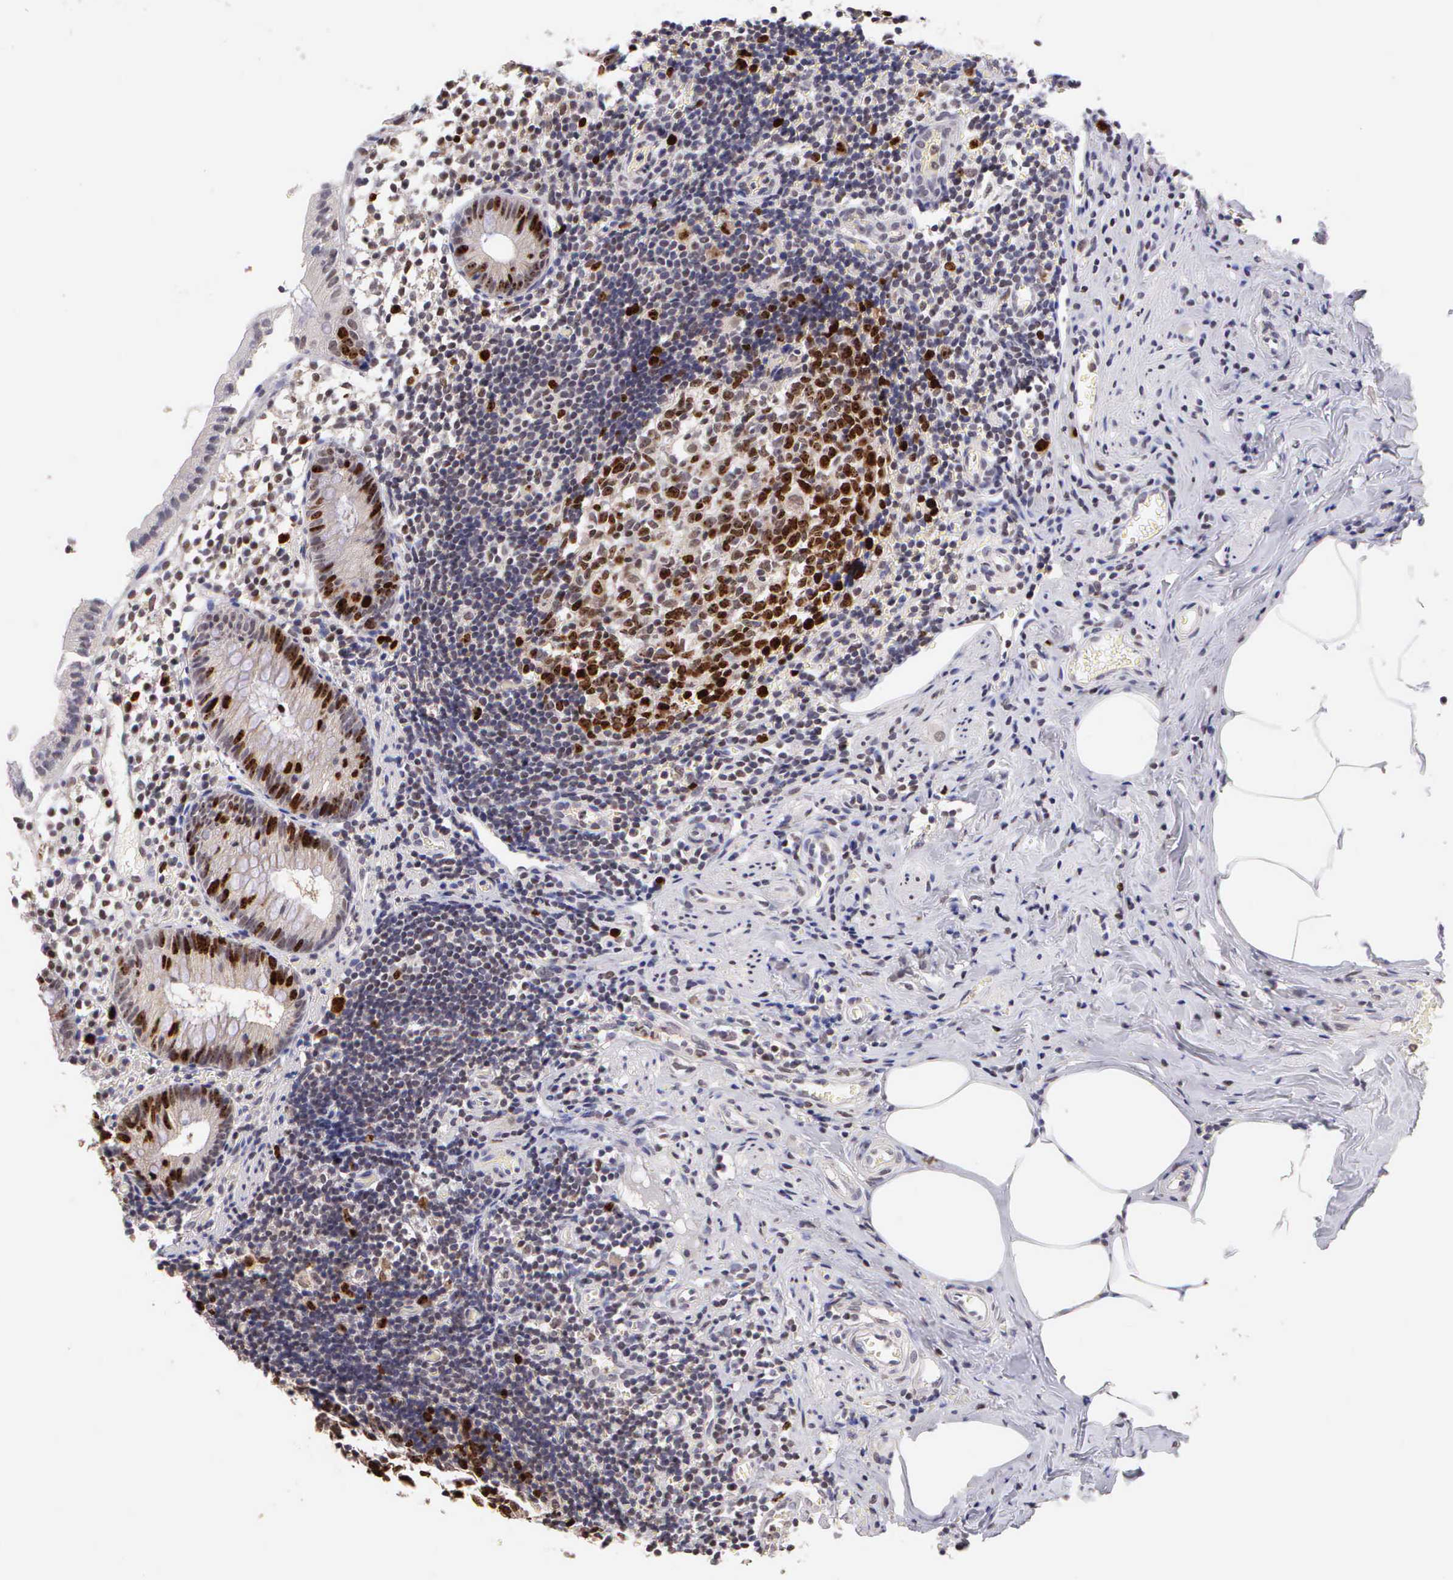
{"staining": {"intensity": "strong", "quantity": "25%-75%", "location": "nuclear"}, "tissue": "appendix", "cell_type": "Glandular cells", "image_type": "normal", "snomed": [{"axis": "morphology", "description": "Normal tissue, NOS"}, {"axis": "topography", "description": "Appendix"}], "caption": "Immunohistochemistry staining of benign appendix, which shows high levels of strong nuclear staining in approximately 25%-75% of glandular cells indicating strong nuclear protein positivity. The staining was performed using DAB (3,3'-diaminobenzidine) (brown) for protein detection and nuclei were counterstained in hematoxylin (blue).", "gene": "MKI67", "patient": {"sex": "male", "age": 25}}